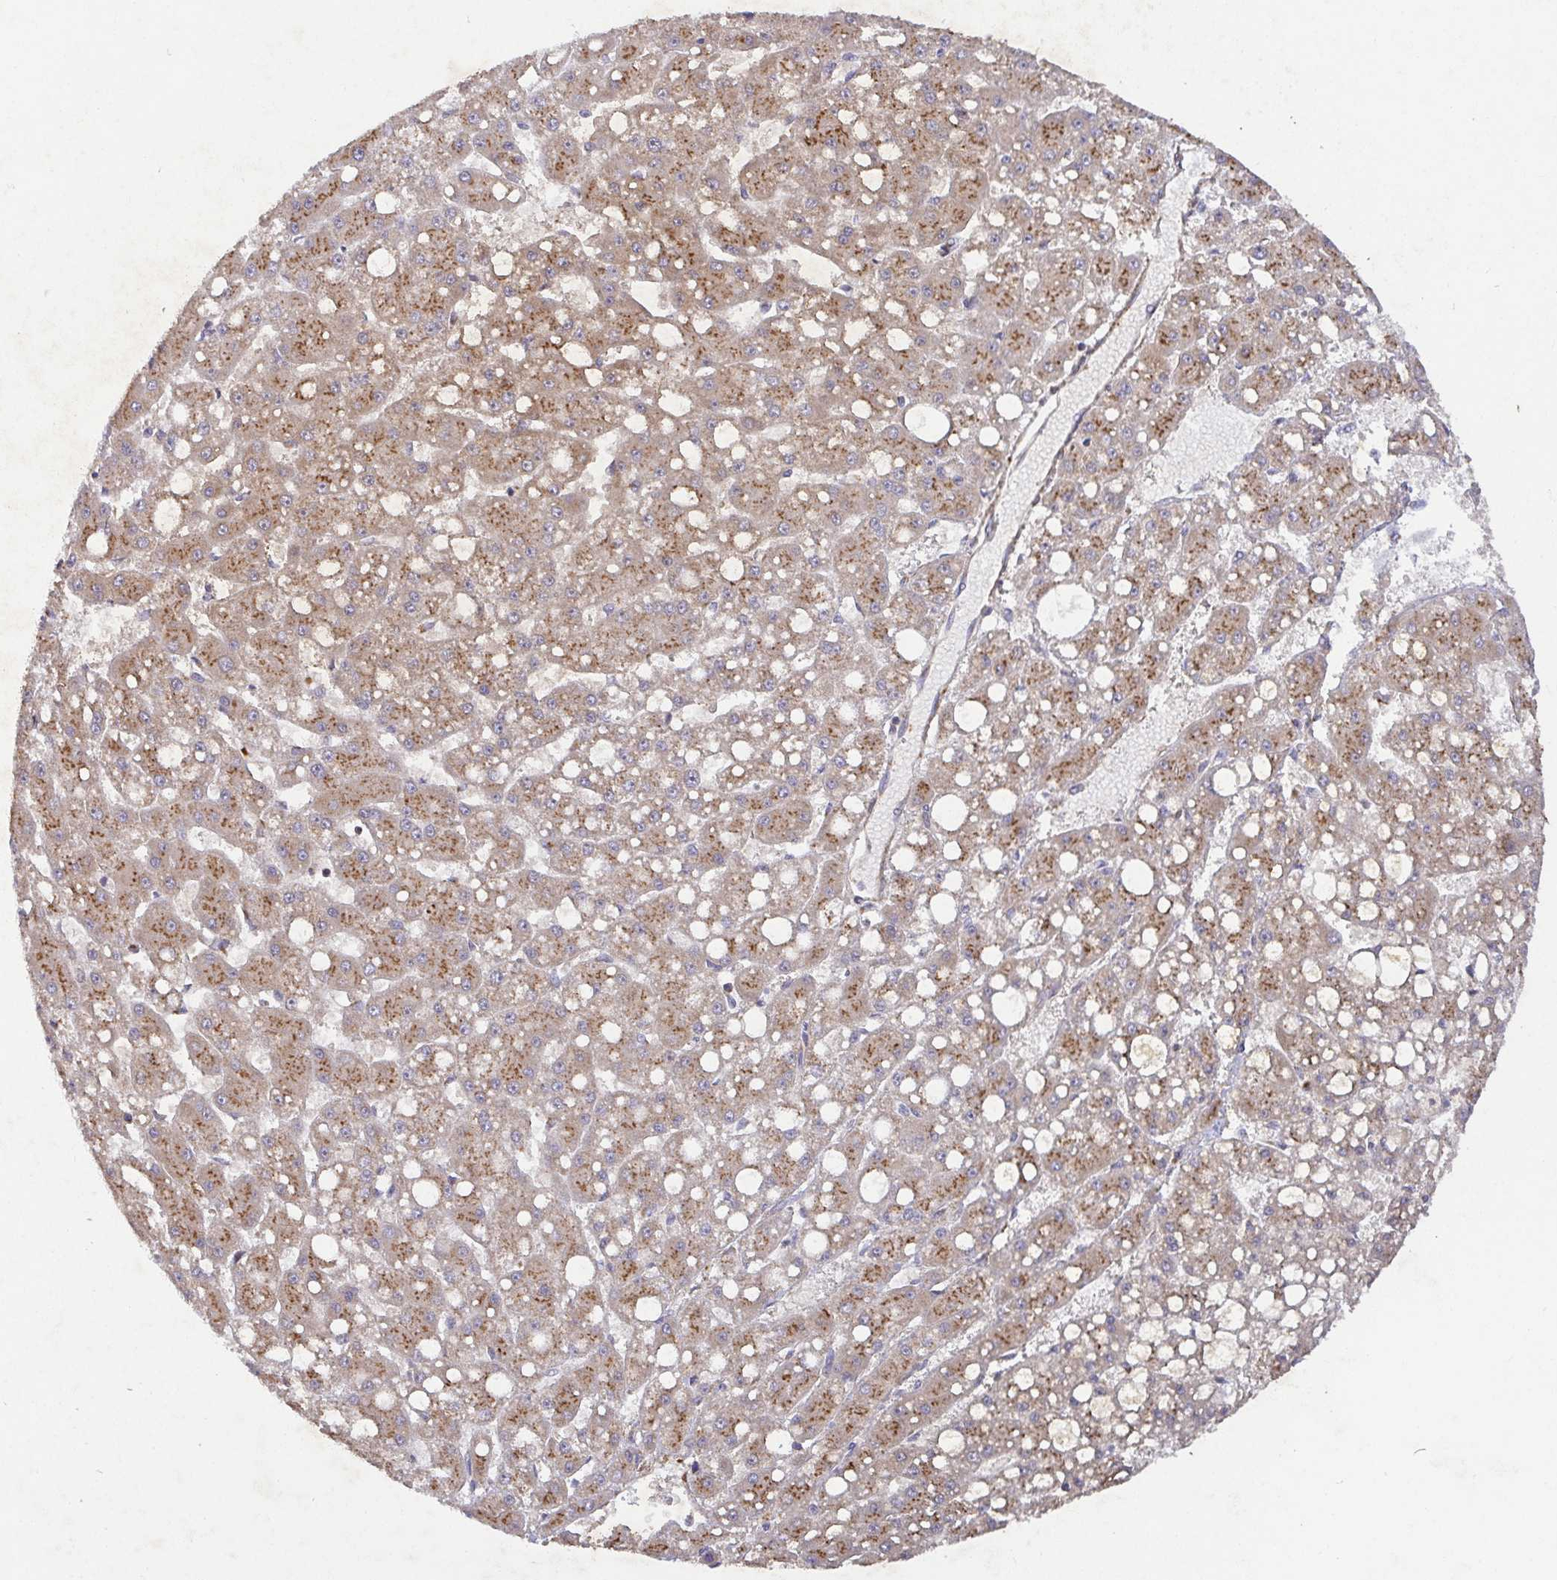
{"staining": {"intensity": "moderate", "quantity": ">75%", "location": "cytoplasmic/membranous"}, "tissue": "liver cancer", "cell_type": "Tumor cells", "image_type": "cancer", "snomed": [{"axis": "morphology", "description": "Carcinoma, Hepatocellular, NOS"}, {"axis": "topography", "description": "Liver"}], "caption": "Immunohistochemical staining of human liver cancer (hepatocellular carcinoma) displays medium levels of moderate cytoplasmic/membranous protein expression in about >75% of tumor cells.", "gene": "TM9SF4", "patient": {"sex": "male", "age": 67}}